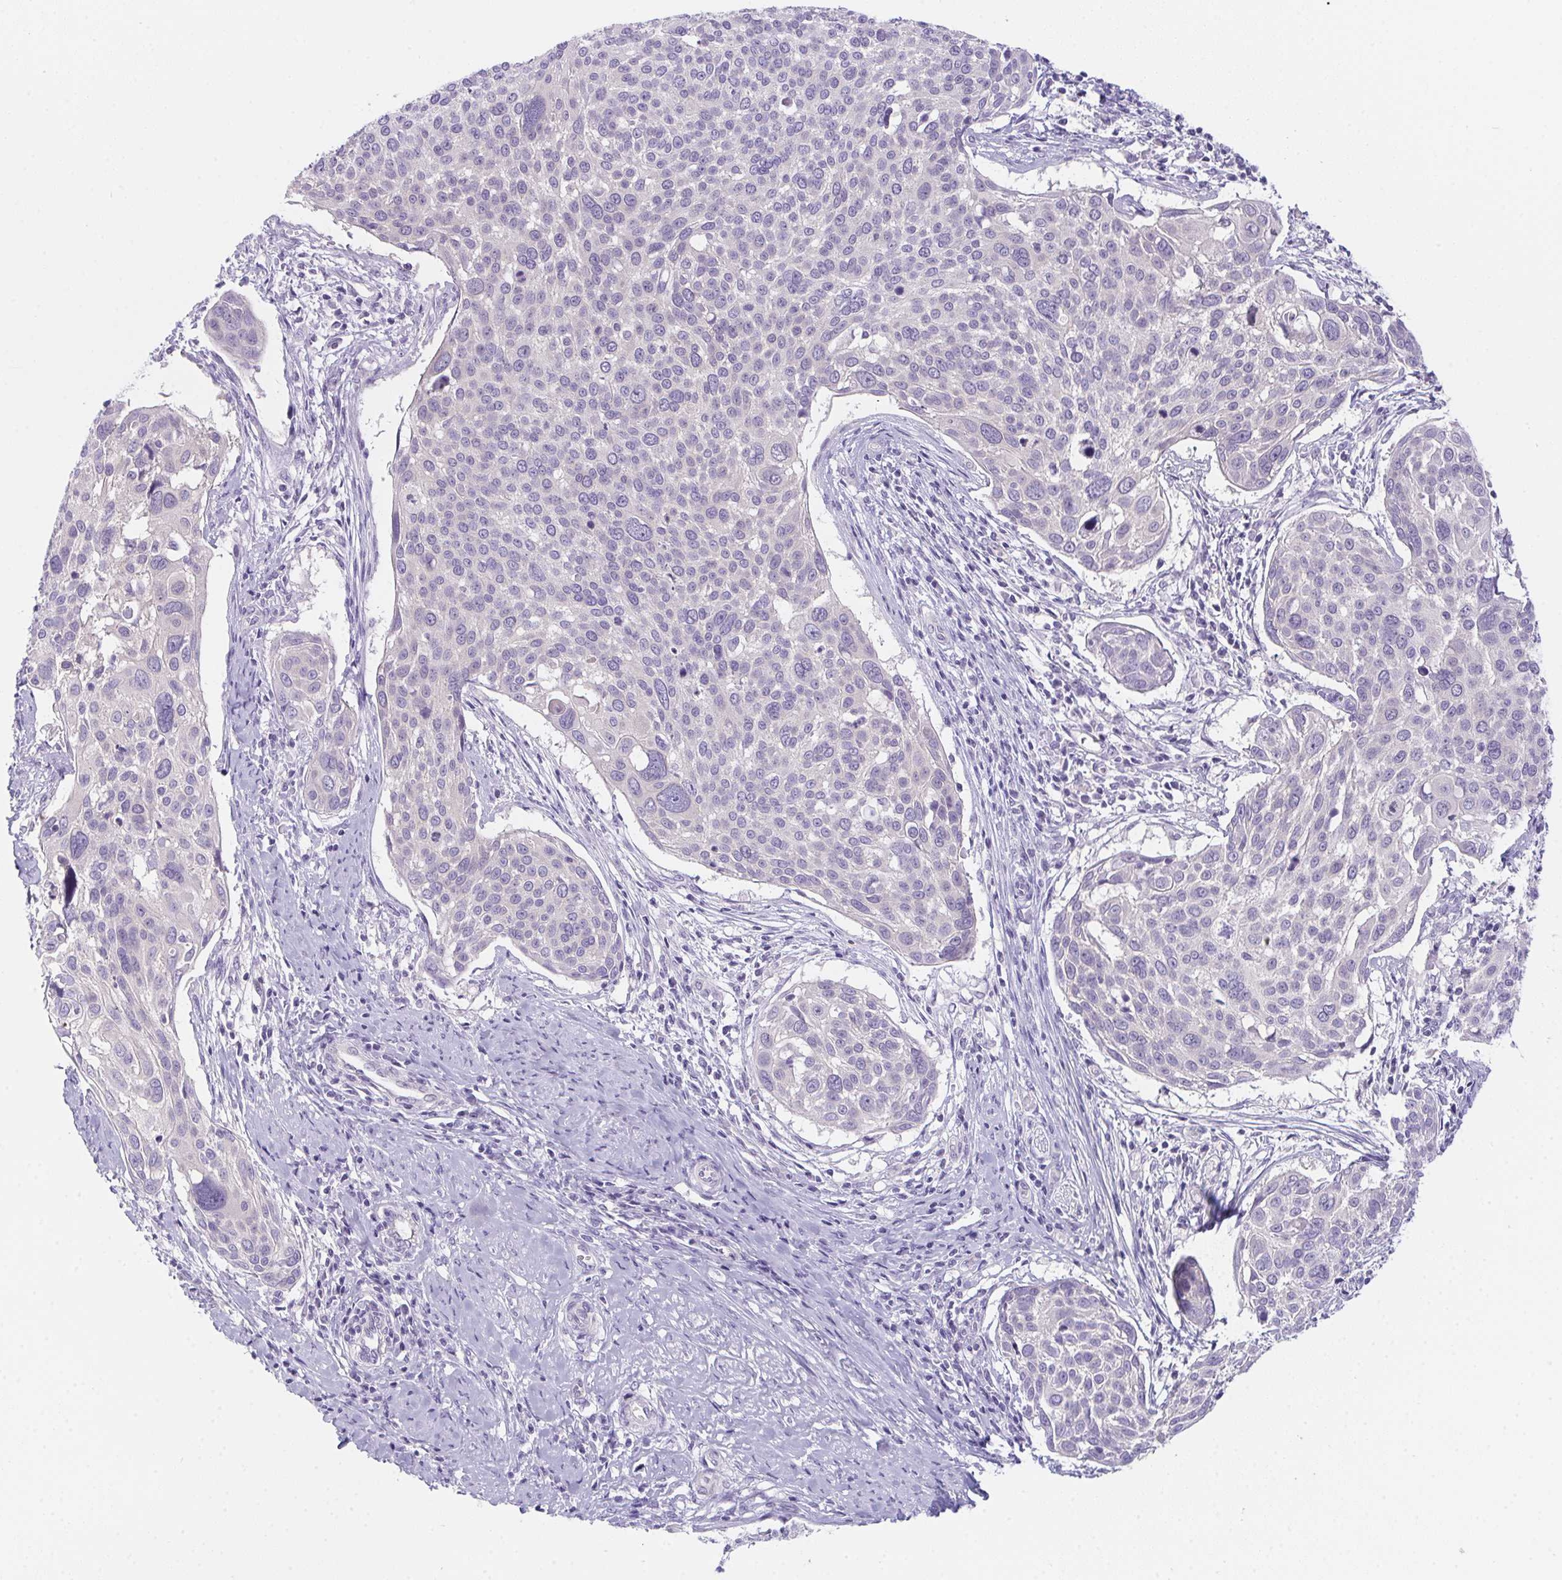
{"staining": {"intensity": "negative", "quantity": "none", "location": "none"}, "tissue": "cervical cancer", "cell_type": "Tumor cells", "image_type": "cancer", "snomed": [{"axis": "morphology", "description": "Squamous cell carcinoma, NOS"}, {"axis": "topography", "description": "Cervix"}], "caption": "The immunohistochemistry (IHC) photomicrograph has no significant positivity in tumor cells of cervical cancer tissue.", "gene": "PRKAA1", "patient": {"sex": "female", "age": 39}}